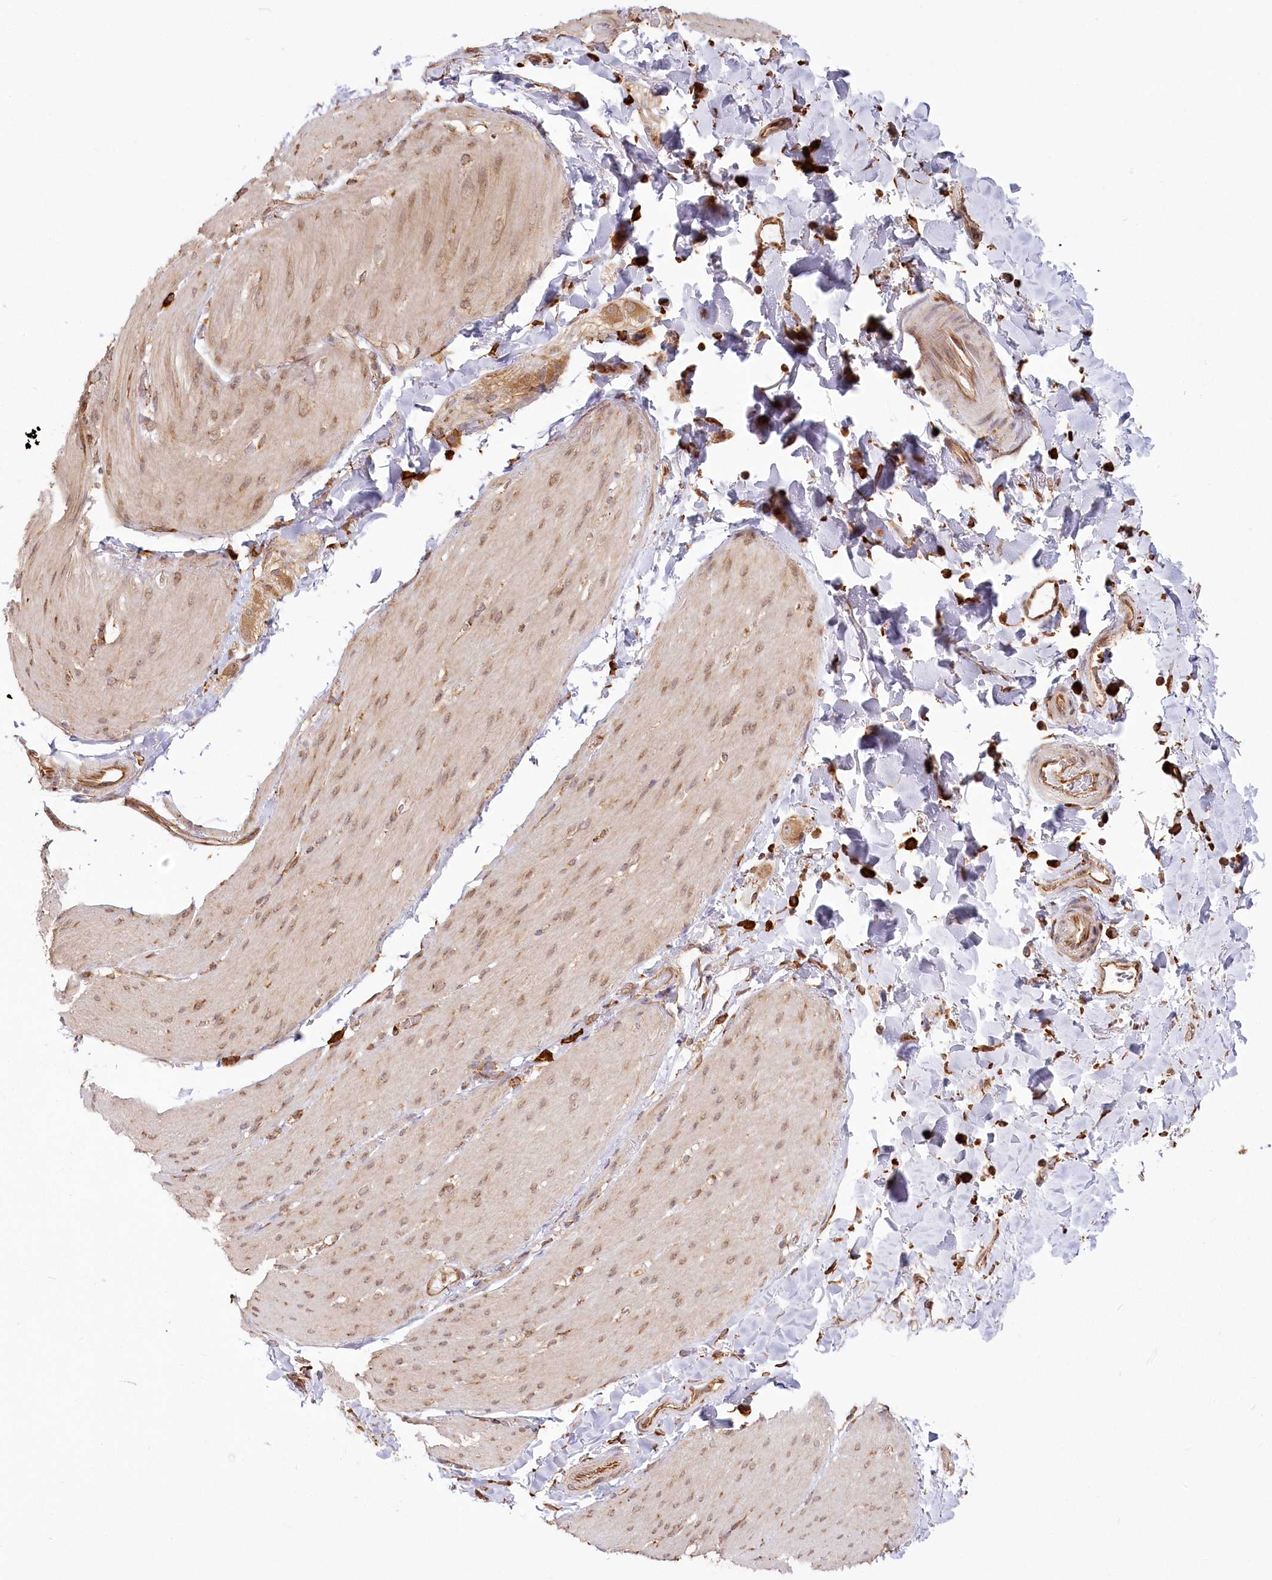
{"staining": {"intensity": "weak", "quantity": "25%-75%", "location": "cytoplasmic/membranous,nuclear"}, "tissue": "smooth muscle", "cell_type": "Smooth muscle cells", "image_type": "normal", "snomed": [{"axis": "morphology", "description": "Normal tissue, NOS"}, {"axis": "topography", "description": "Smooth muscle"}, {"axis": "topography", "description": "Small intestine"}], "caption": "High-magnification brightfield microscopy of normal smooth muscle stained with DAB (3,3'-diaminobenzidine) (brown) and counterstained with hematoxylin (blue). smooth muscle cells exhibit weak cytoplasmic/membranous,nuclear staining is seen in about25%-75% of cells.", "gene": "FAM13A", "patient": {"sex": "female", "age": 84}}